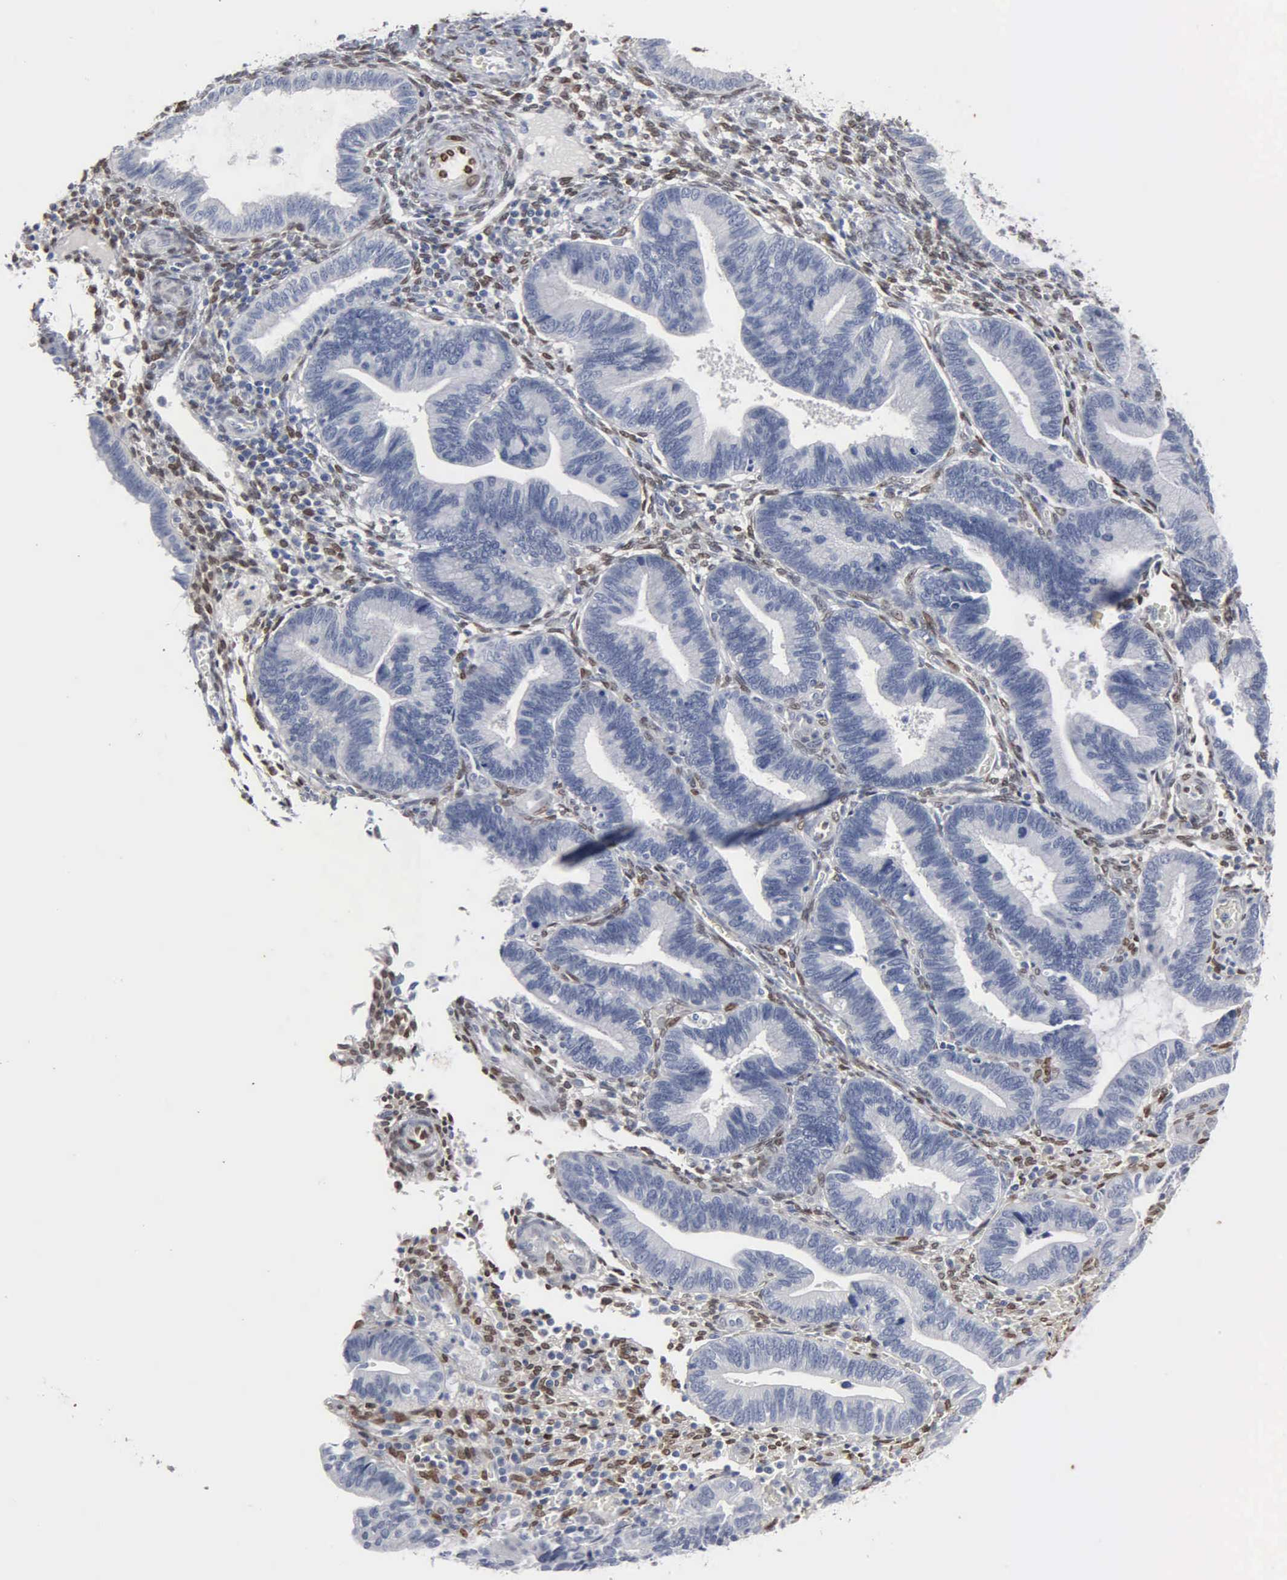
{"staining": {"intensity": "weak", "quantity": "25%-75%", "location": "nuclear"}, "tissue": "endometrium", "cell_type": "Cells in endometrial stroma", "image_type": "normal", "snomed": [{"axis": "morphology", "description": "Normal tissue, NOS"}, {"axis": "topography", "description": "Endometrium"}], "caption": "Immunohistochemistry (IHC) histopathology image of benign human endometrium stained for a protein (brown), which exhibits low levels of weak nuclear expression in approximately 25%-75% of cells in endometrial stroma.", "gene": "FGF2", "patient": {"sex": "female", "age": 36}}